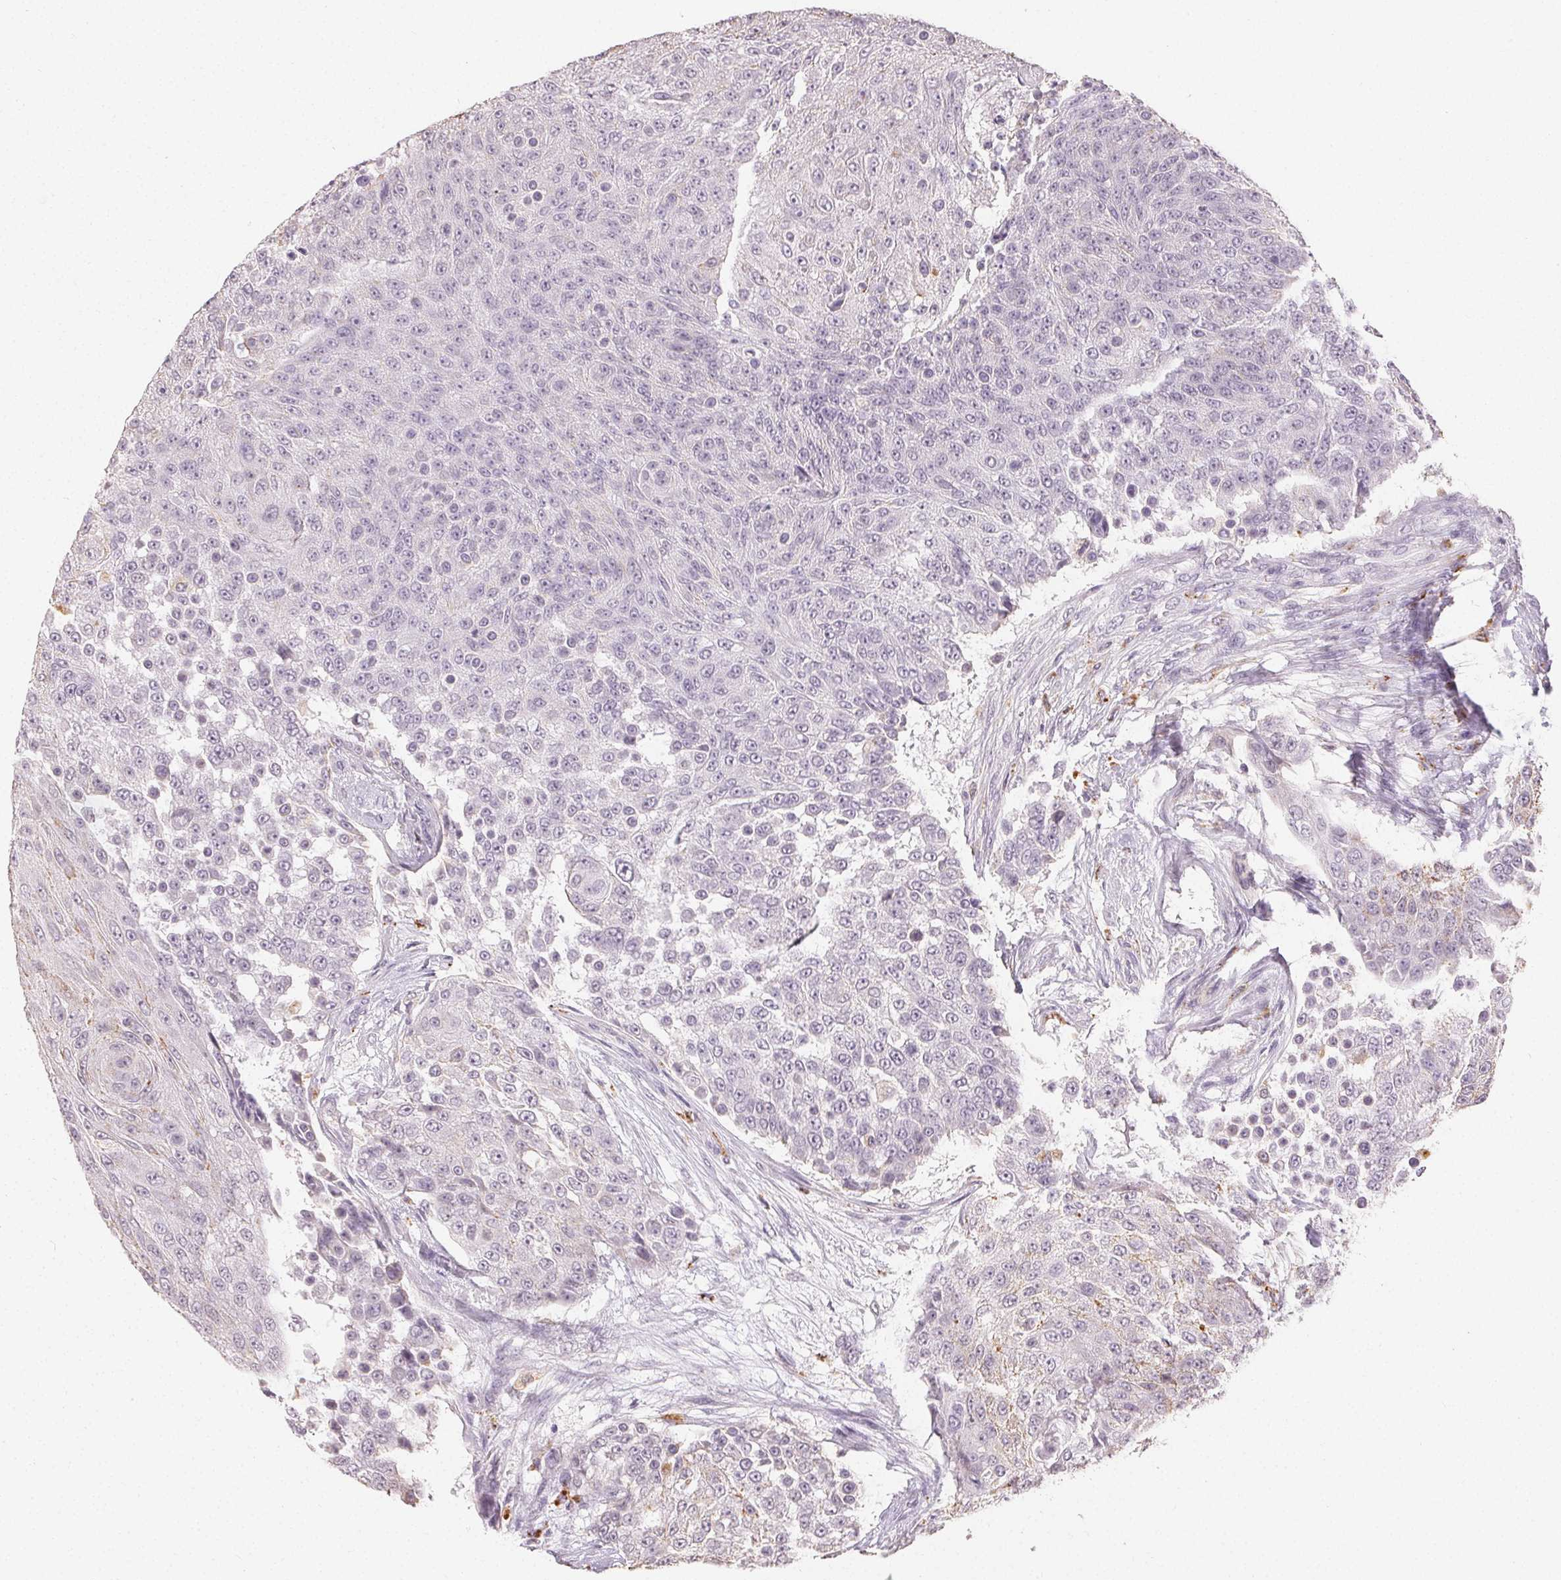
{"staining": {"intensity": "negative", "quantity": "none", "location": "none"}, "tissue": "urothelial cancer", "cell_type": "Tumor cells", "image_type": "cancer", "snomed": [{"axis": "morphology", "description": "Urothelial carcinoma, High grade"}, {"axis": "topography", "description": "Urinary bladder"}], "caption": "IHC image of neoplastic tissue: human urothelial carcinoma (high-grade) stained with DAB (3,3'-diaminobenzidine) reveals no significant protein positivity in tumor cells.", "gene": "TMEM174", "patient": {"sex": "female", "age": 63}}